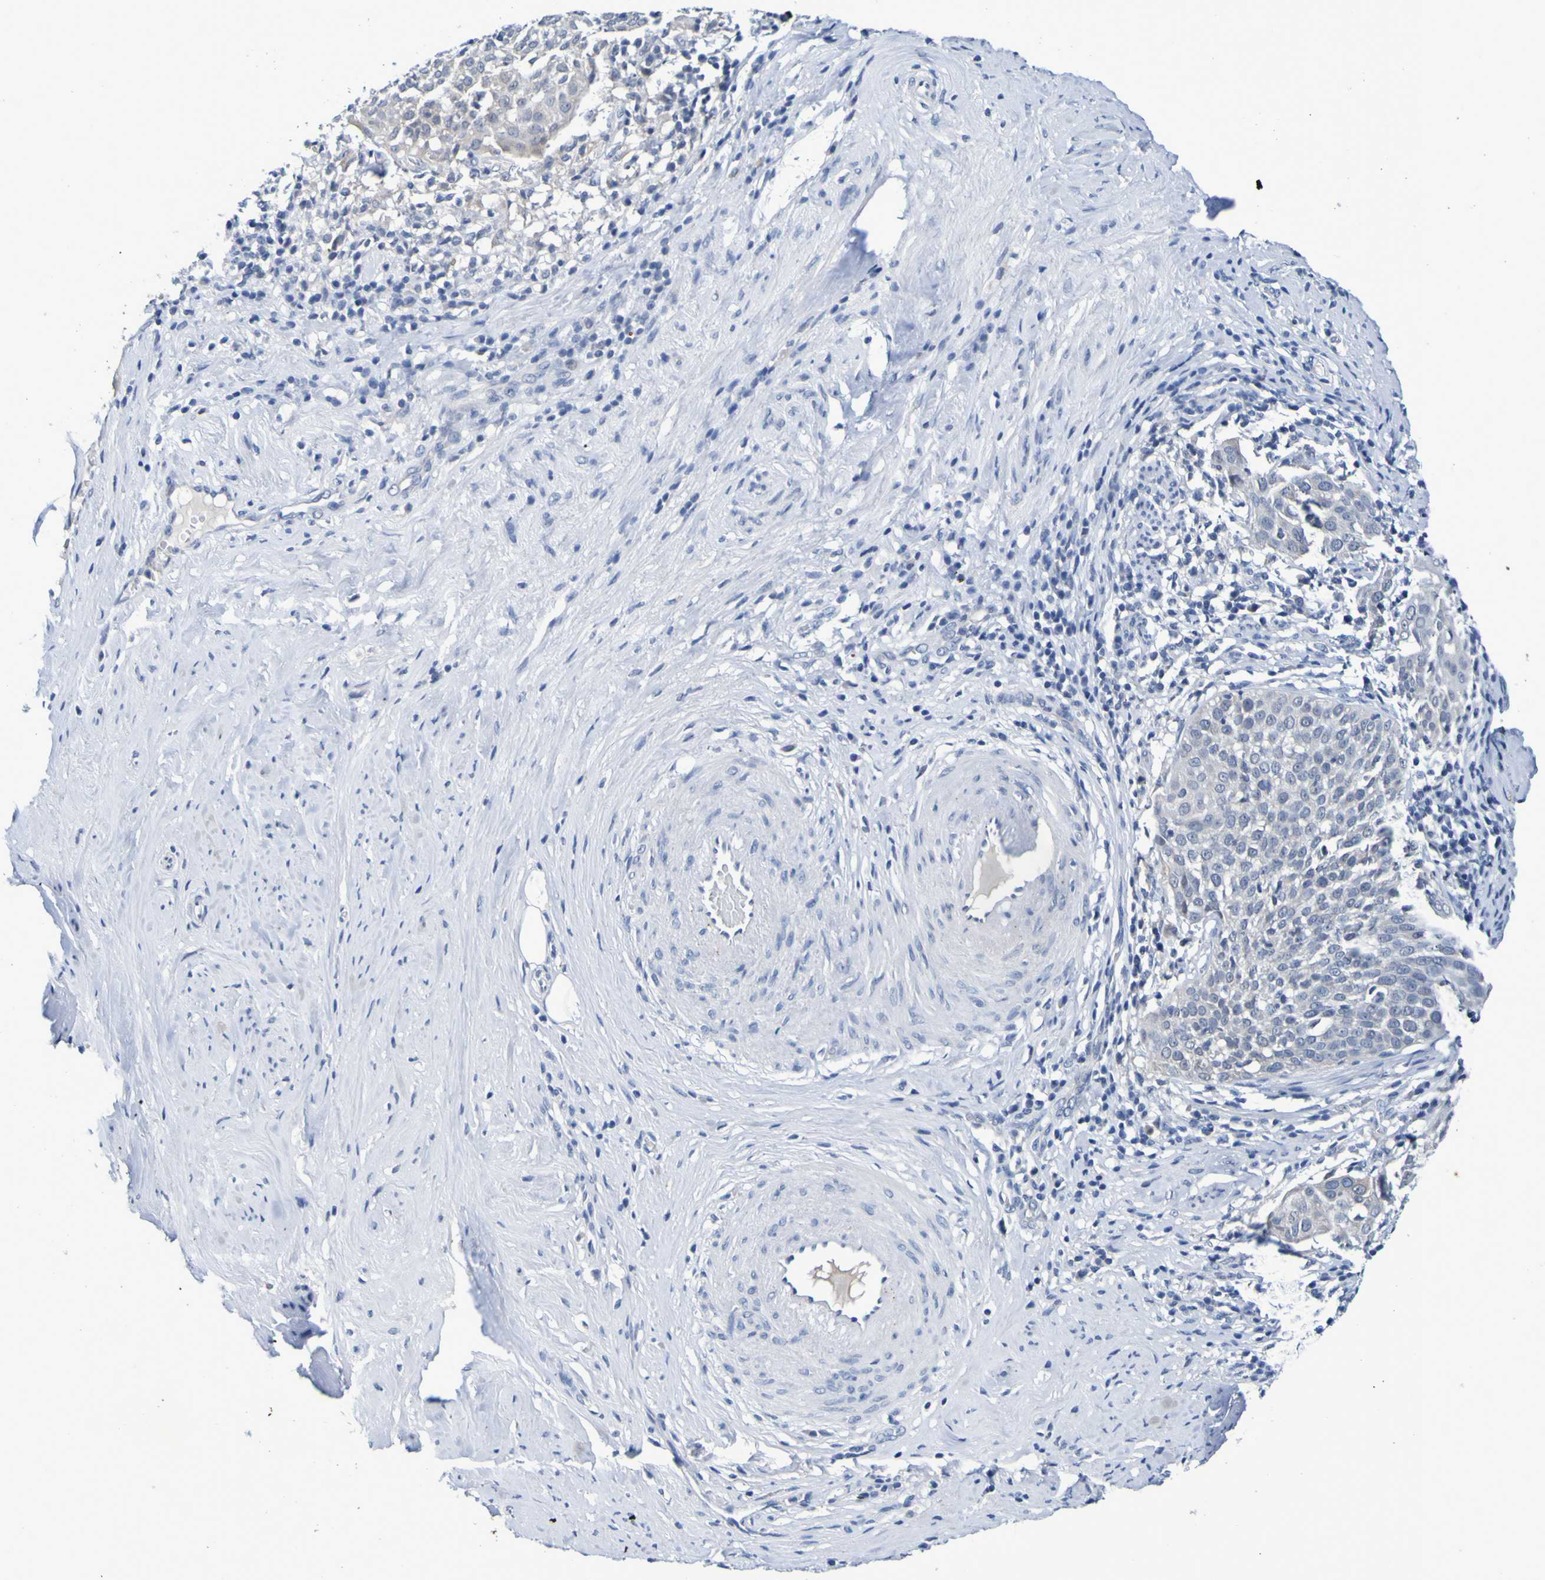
{"staining": {"intensity": "negative", "quantity": "none", "location": "none"}, "tissue": "cervical cancer", "cell_type": "Tumor cells", "image_type": "cancer", "snomed": [{"axis": "morphology", "description": "Squamous cell carcinoma, NOS"}, {"axis": "topography", "description": "Cervix"}], "caption": "Human cervical cancer (squamous cell carcinoma) stained for a protein using immunohistochemistry reveals no positivity in tumor cells.", "gene": "VMA21", "patient": {"sex": "female", "age": 51}}